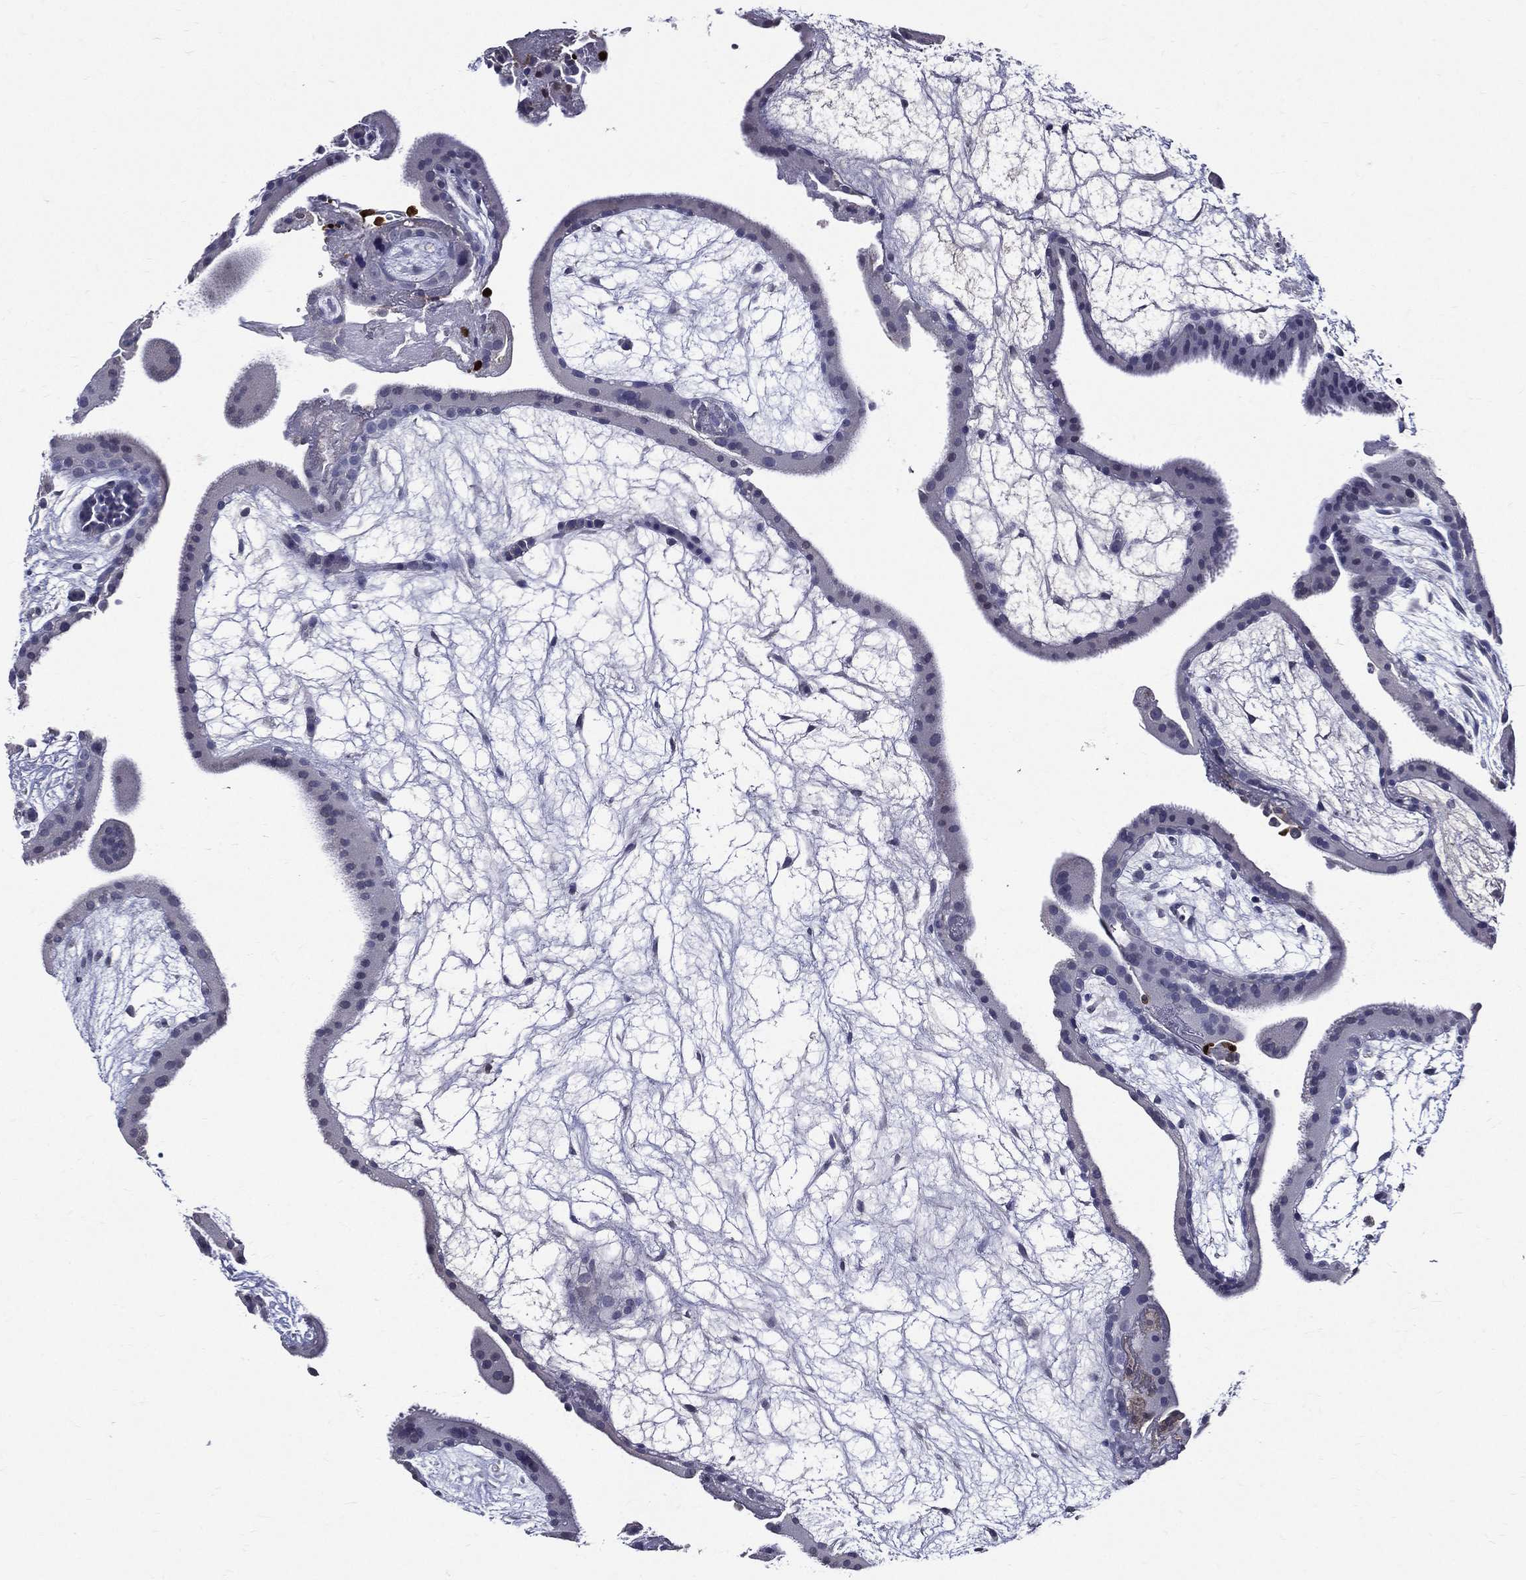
{"staining": {"intensity": "negative", "quantity": "none", "location": "none"}, "tissue": "placenta", "cell_type": "Decidual cells", "image_type": "normal", "snomed": [{"axis": "morphology", "description": "Normal tissue, NOS"}, {"axis": "topography", "description": "Placenta"}], "caption": "IHC of unremarkable human placenta reveals no expression in decidual cells.", "gene": "GPR171", "patient": {"sex": "female", "age": 19}}